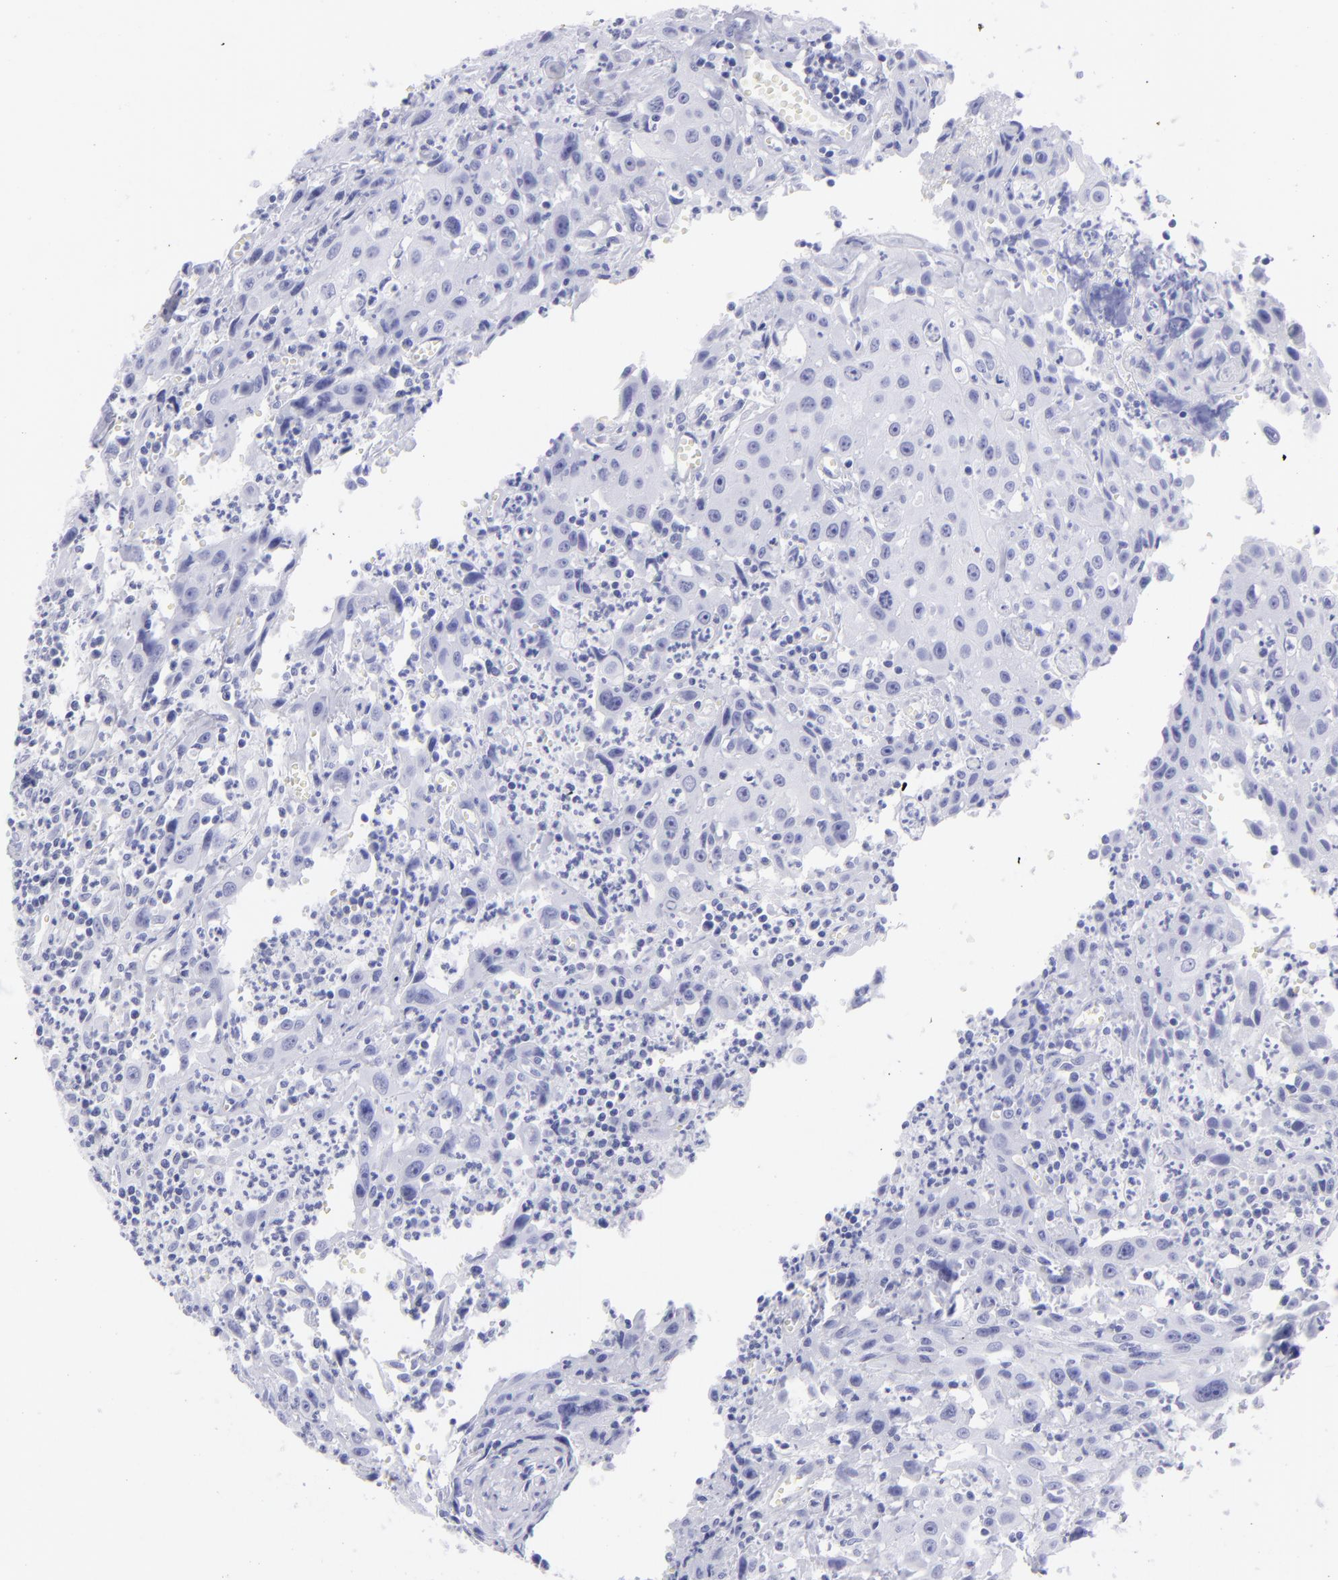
{"staining": {"intensity": "negative", "quantity": "none", "location": "none"}, "tissue": "urothelial cancer", "cell_type": "Tumor cells", "image_type": "cancer", "snomed": [{"axis": "morphology", "description": "Urothelial carcinoma, High grade"}, {"axis": "topography", "description": "Urinary bladder"}], "caption": "Protein analysis of urothelial cancer exhibits no significant staining in tumor cells.", "gene": "SLC1A2", "patient": {"sex": "male", "age": 66}}